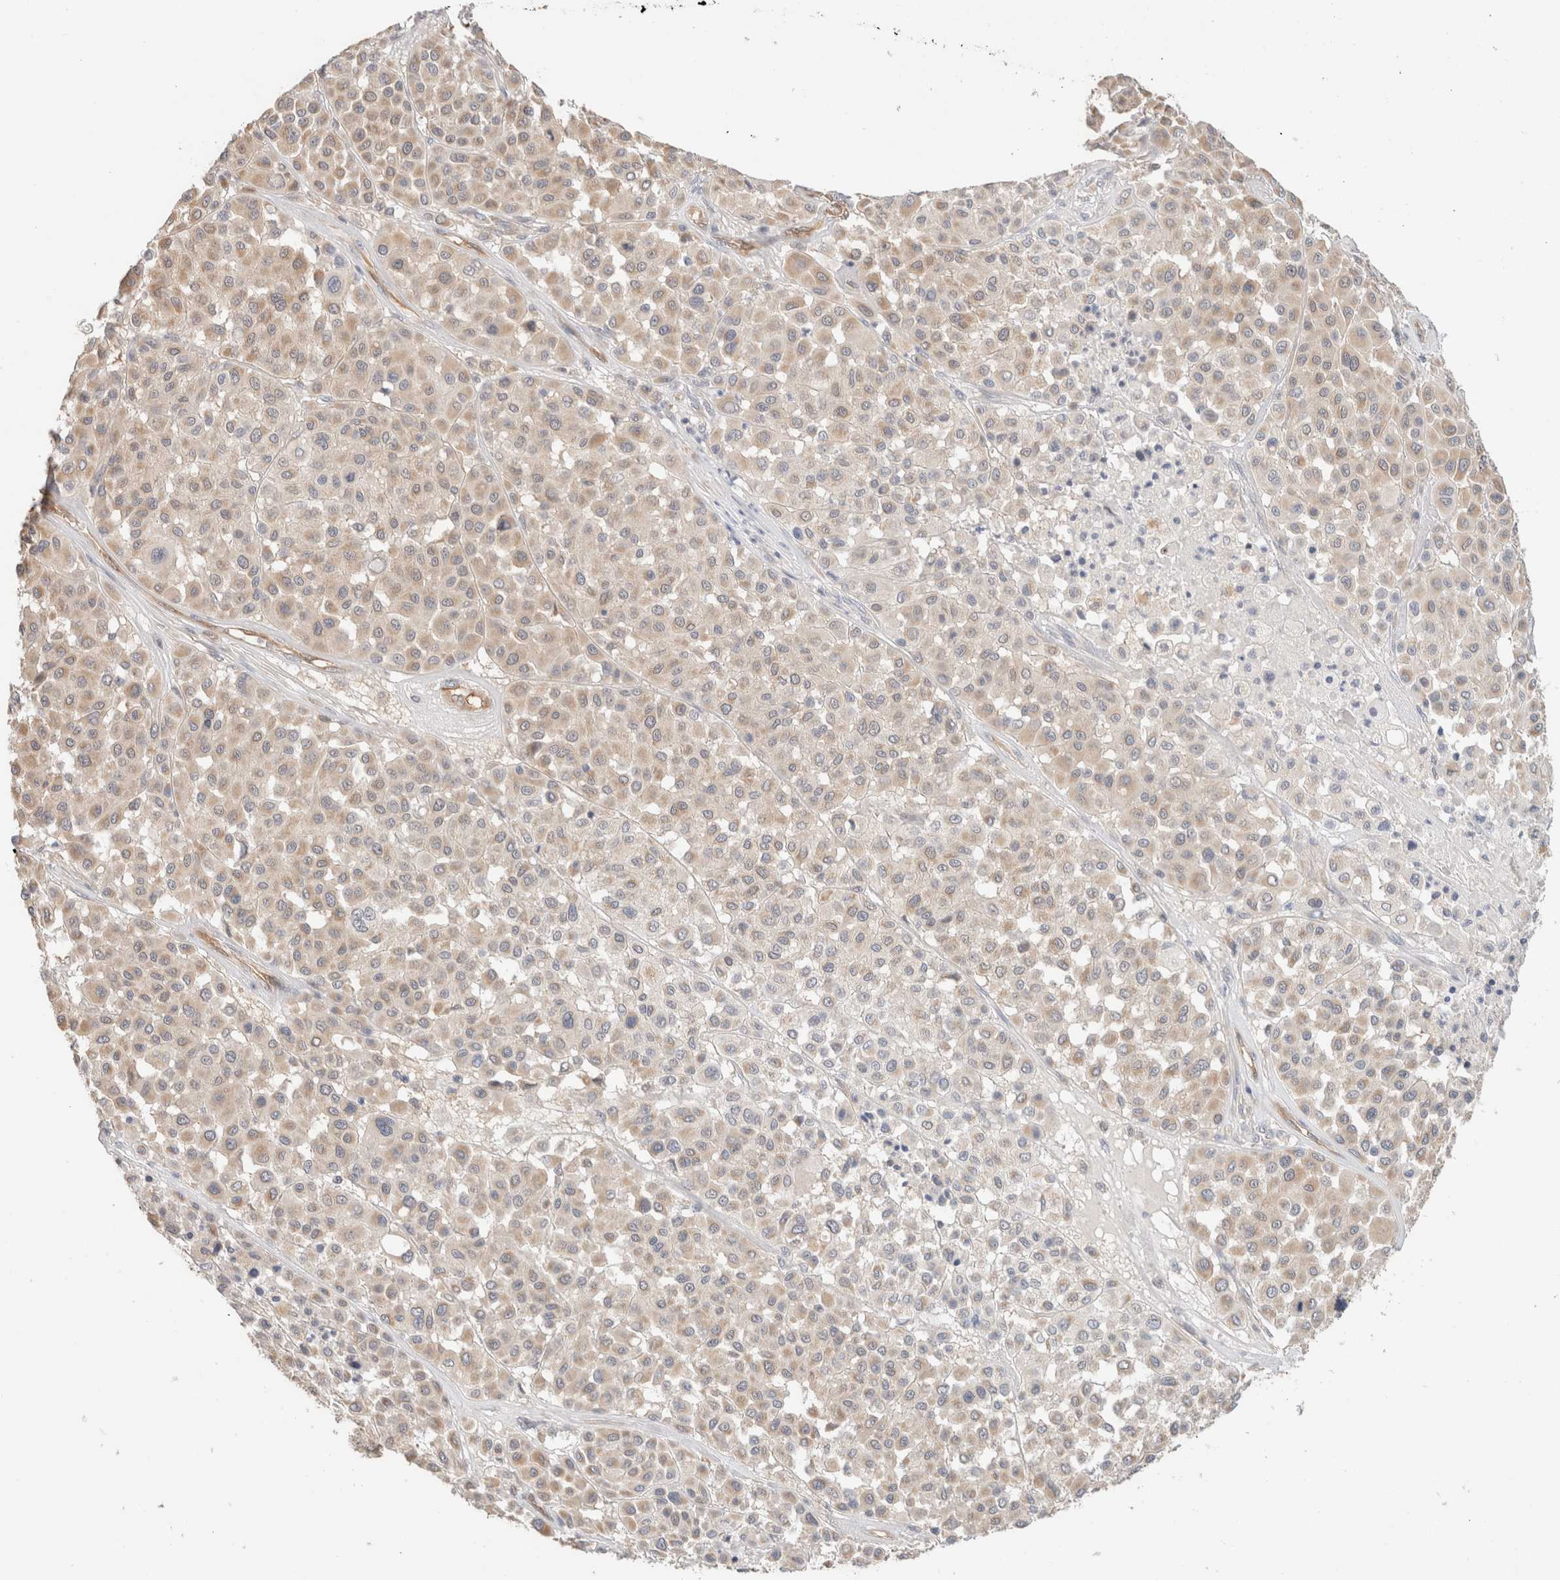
{"staining": {"intensity": "weak", "quantity": "<25%", "location": "cytoplasmic/membranous"}, "tissue": "melanoma", "cell_type": "Tumor cells", "image_type": "cancer", "snomed": [{"axis": "morphology", "description": "Malignant melanoma, Metastatic site"}, {"axis": "topography", "description": "Soft tissue"}], "caption": "Immunohistochemistry histopathology image of neoplastic tissue: melanoma stained with DAB (3,3'-diaminobenzidine) reveals no significant protein staining in tumor cells.", "gene": "CA13", "patient": {"sex": "male", "age": 41}}